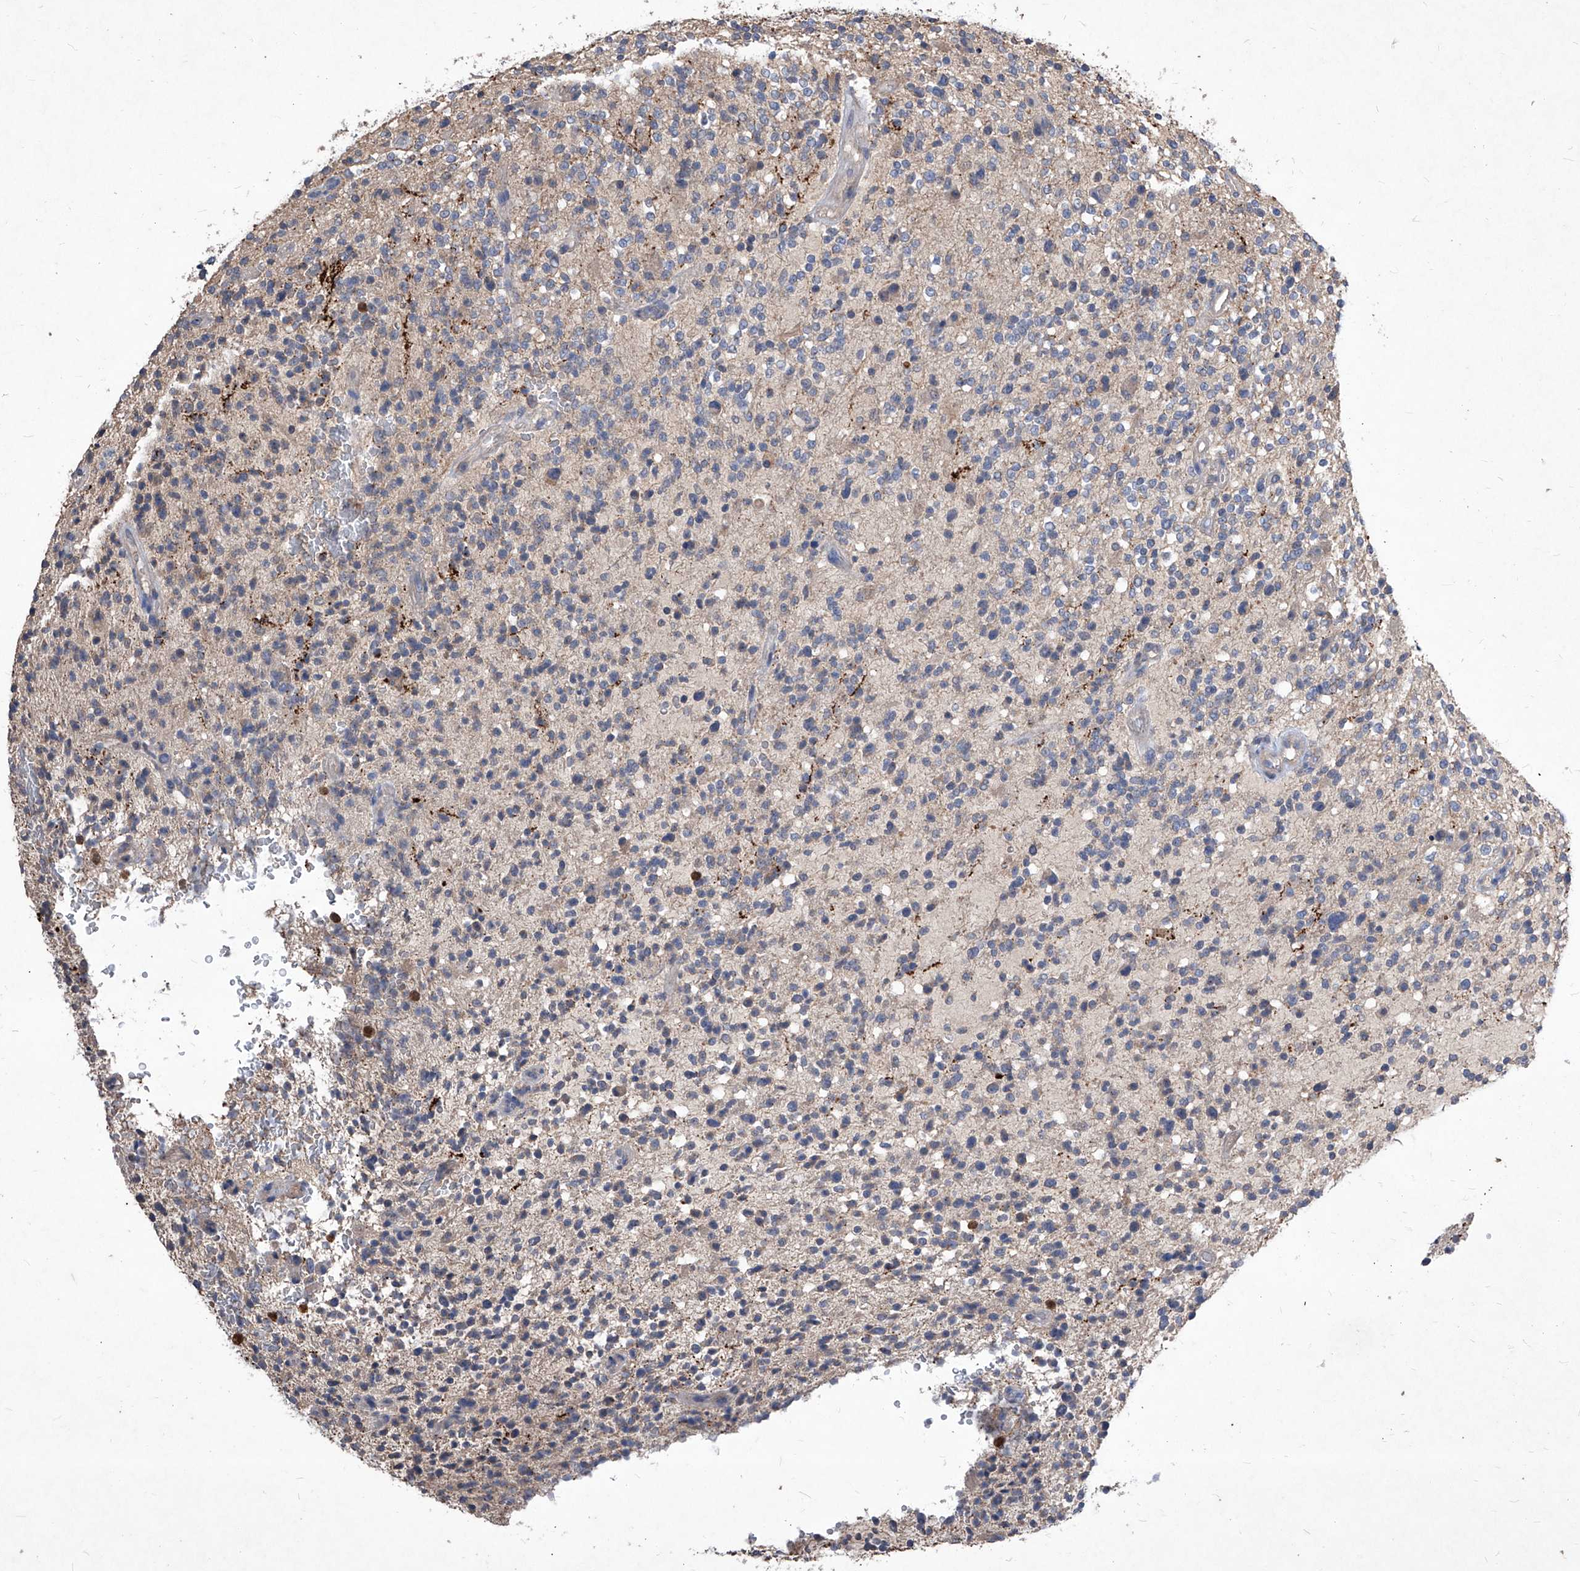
{"staining": {"intensity": "negative", "quantity": "none", "location": "none"}, "tissue": "glioma", "cell_type": "Tumor cells", "image_type": "cancer", "snomed": [{"axis": "morphology", "description": "Glioma, malignant, High grade"}, {"axis": "topography", "description": "Brain"}], "caption": "Immunohistochemical staining of glioma displays no significant expression in tumor cells. (DAB (3,3'-diaminobenzidine) immunohistochemistry visualized using brightfield microscopy, high magnification).", "gene": "SYNGR1", "patient": {"sex": "male", "age": 48}}